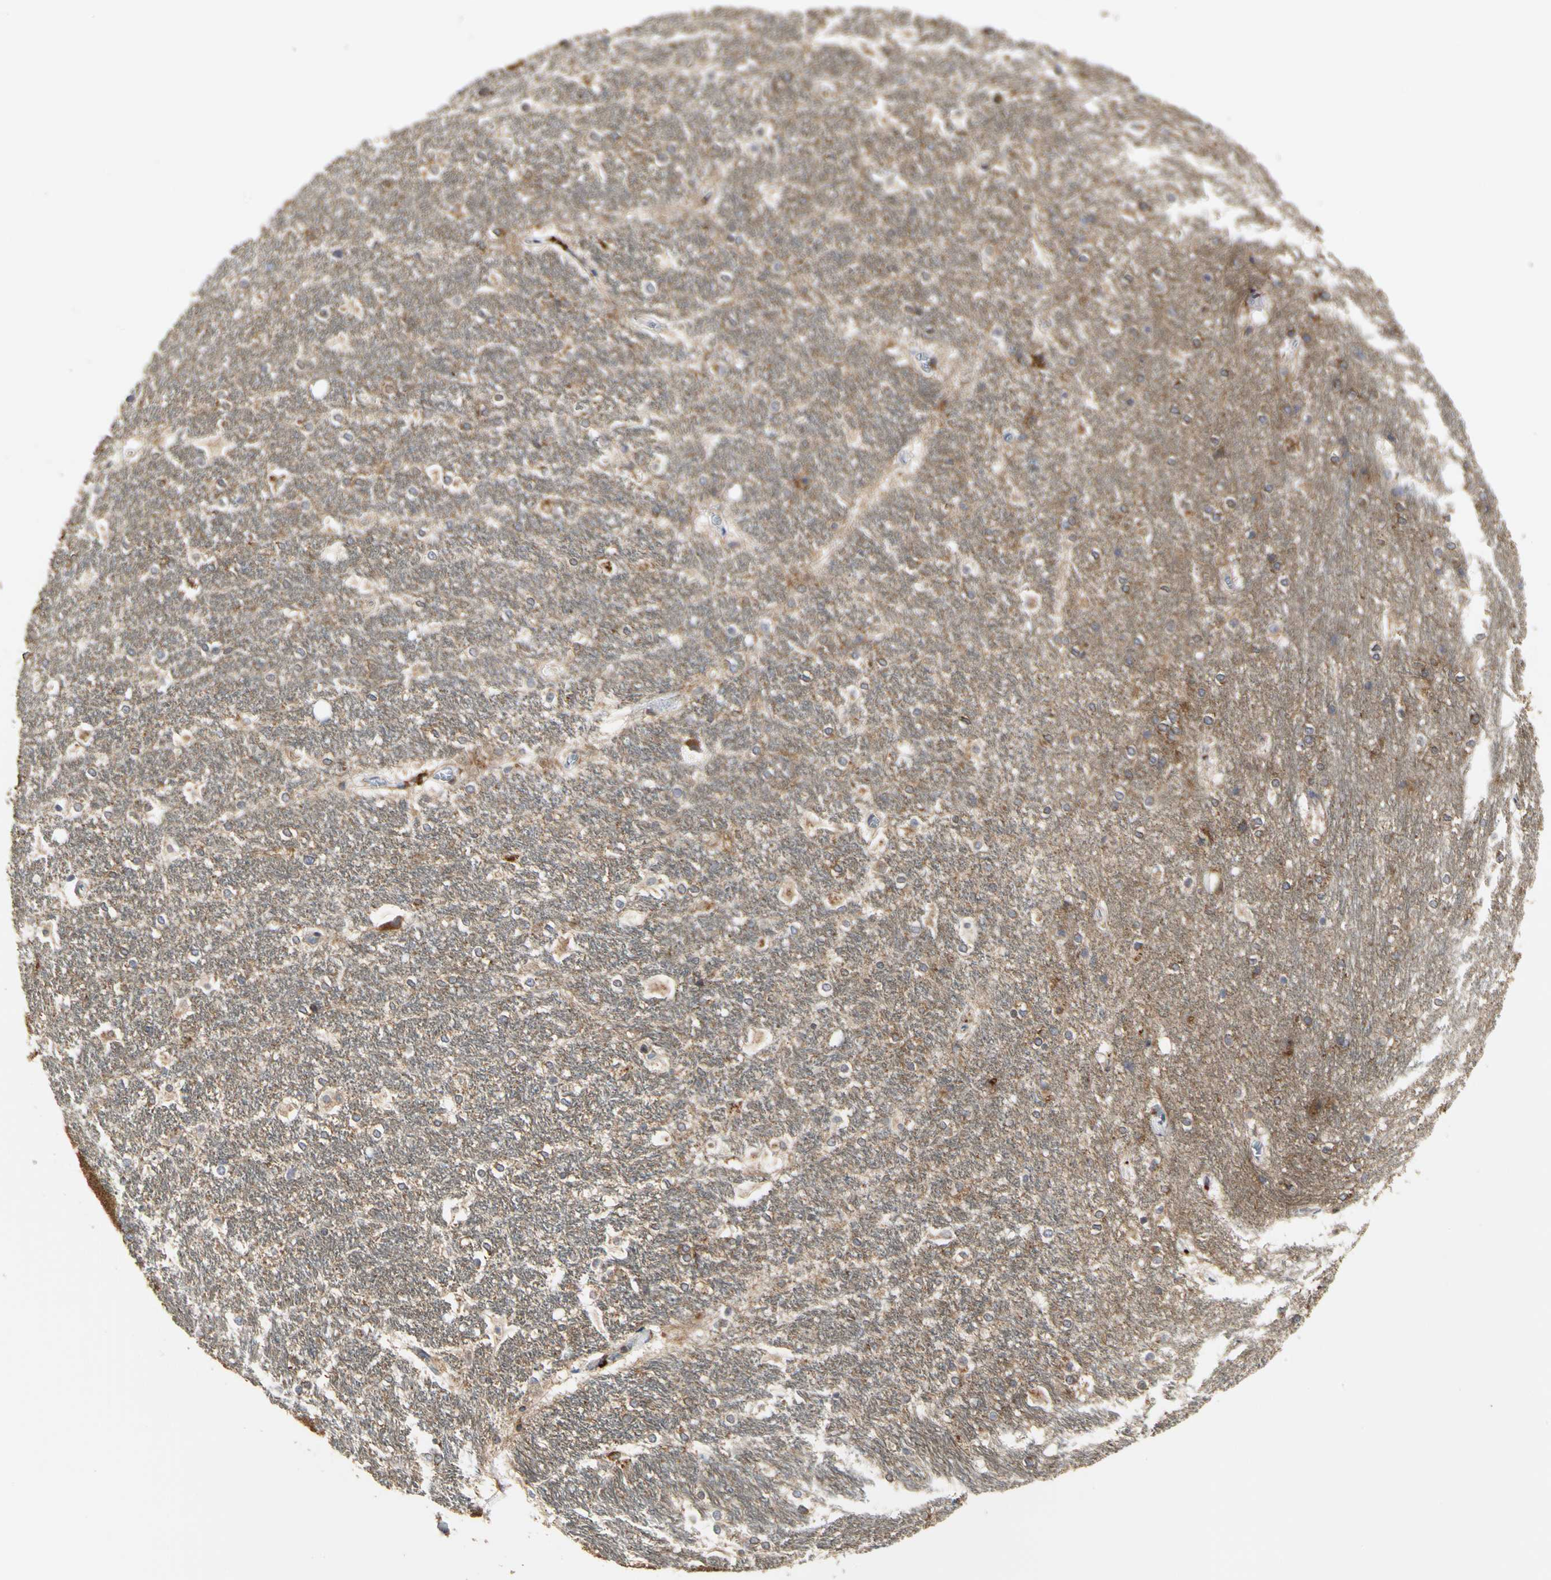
{"staining": {"intensity": "negative", "quantity": "none", "location": "none"}, "tissue": "hippocampus", "cell_type": "Glial cells", "image_type": "normal", "snomed": [{"axis": "morphology", "description": "Normal tissue, NOS"}, {"axis": "topography", "description": "Hippocampus"}], "caption": "DAB (3,3'-diaminobenzidine) immunohistochemical staining of normal human hippocampus shows no significant positivity in glial cells.", "gene": "NAPG", "patient": {"sex": "female", "age": 19}}